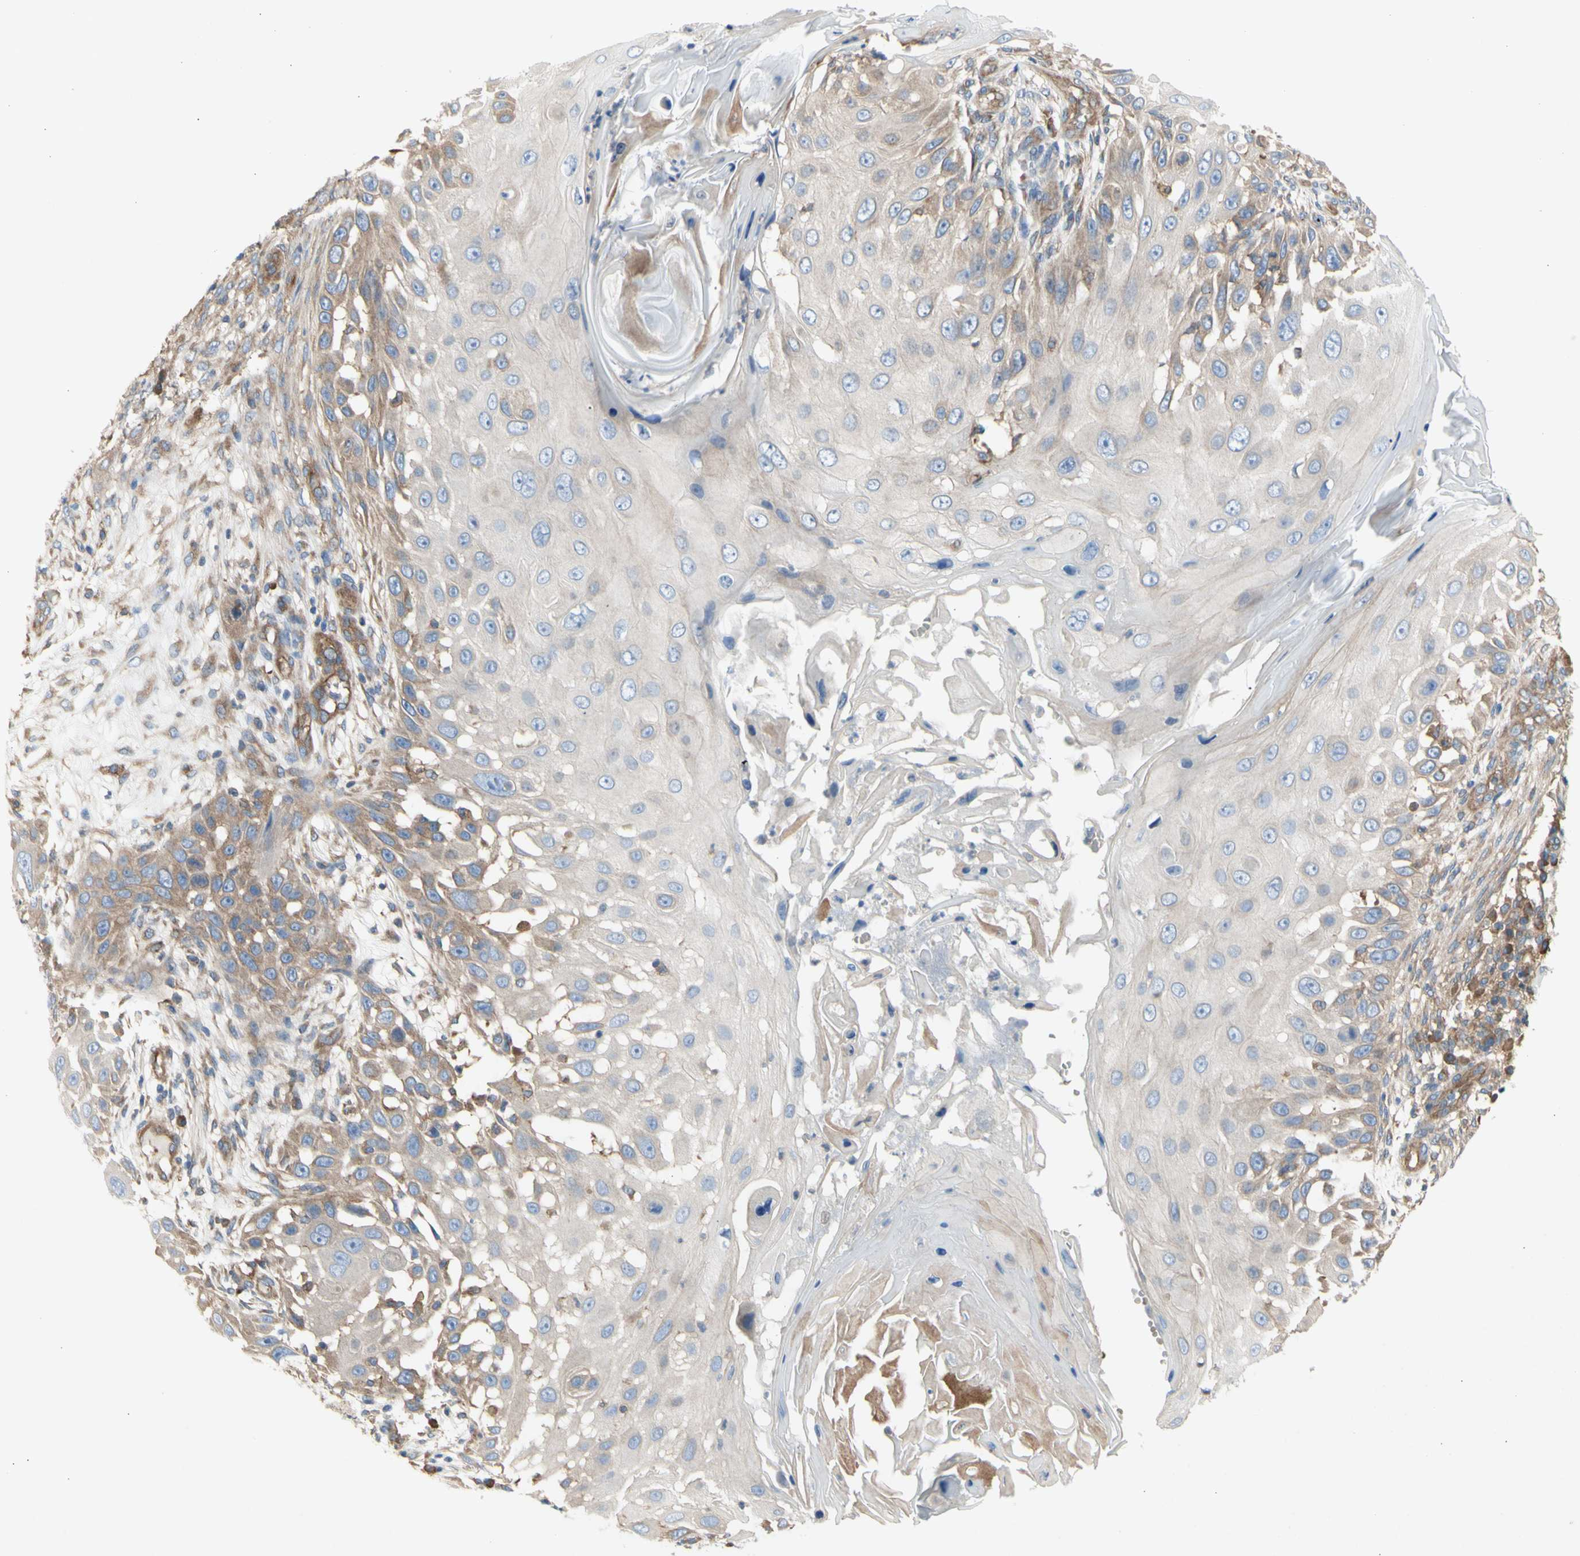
{"staining": {"intensity": "moderate", "quantity": "<25%", "location": "cytoplasmic/membranous"}, "tissue": "skin cancer", "cell_type": "Tumor cells", "image_type": "cancer", "snomed": [{"axis": "morphology", "description": "Squamous cell carcinoma, NOS"}, {"axis": "topography", "description": "Skin"}], "caption": "Immunohistochemistry (IHC) of skin squamous cell carcinoma reveals low levels of moderate cytoplasmic/membranous expression in approximately <25% of tumor cells.", "gene": "KLC1", "patient": {"sex": "female", "age": 44}}